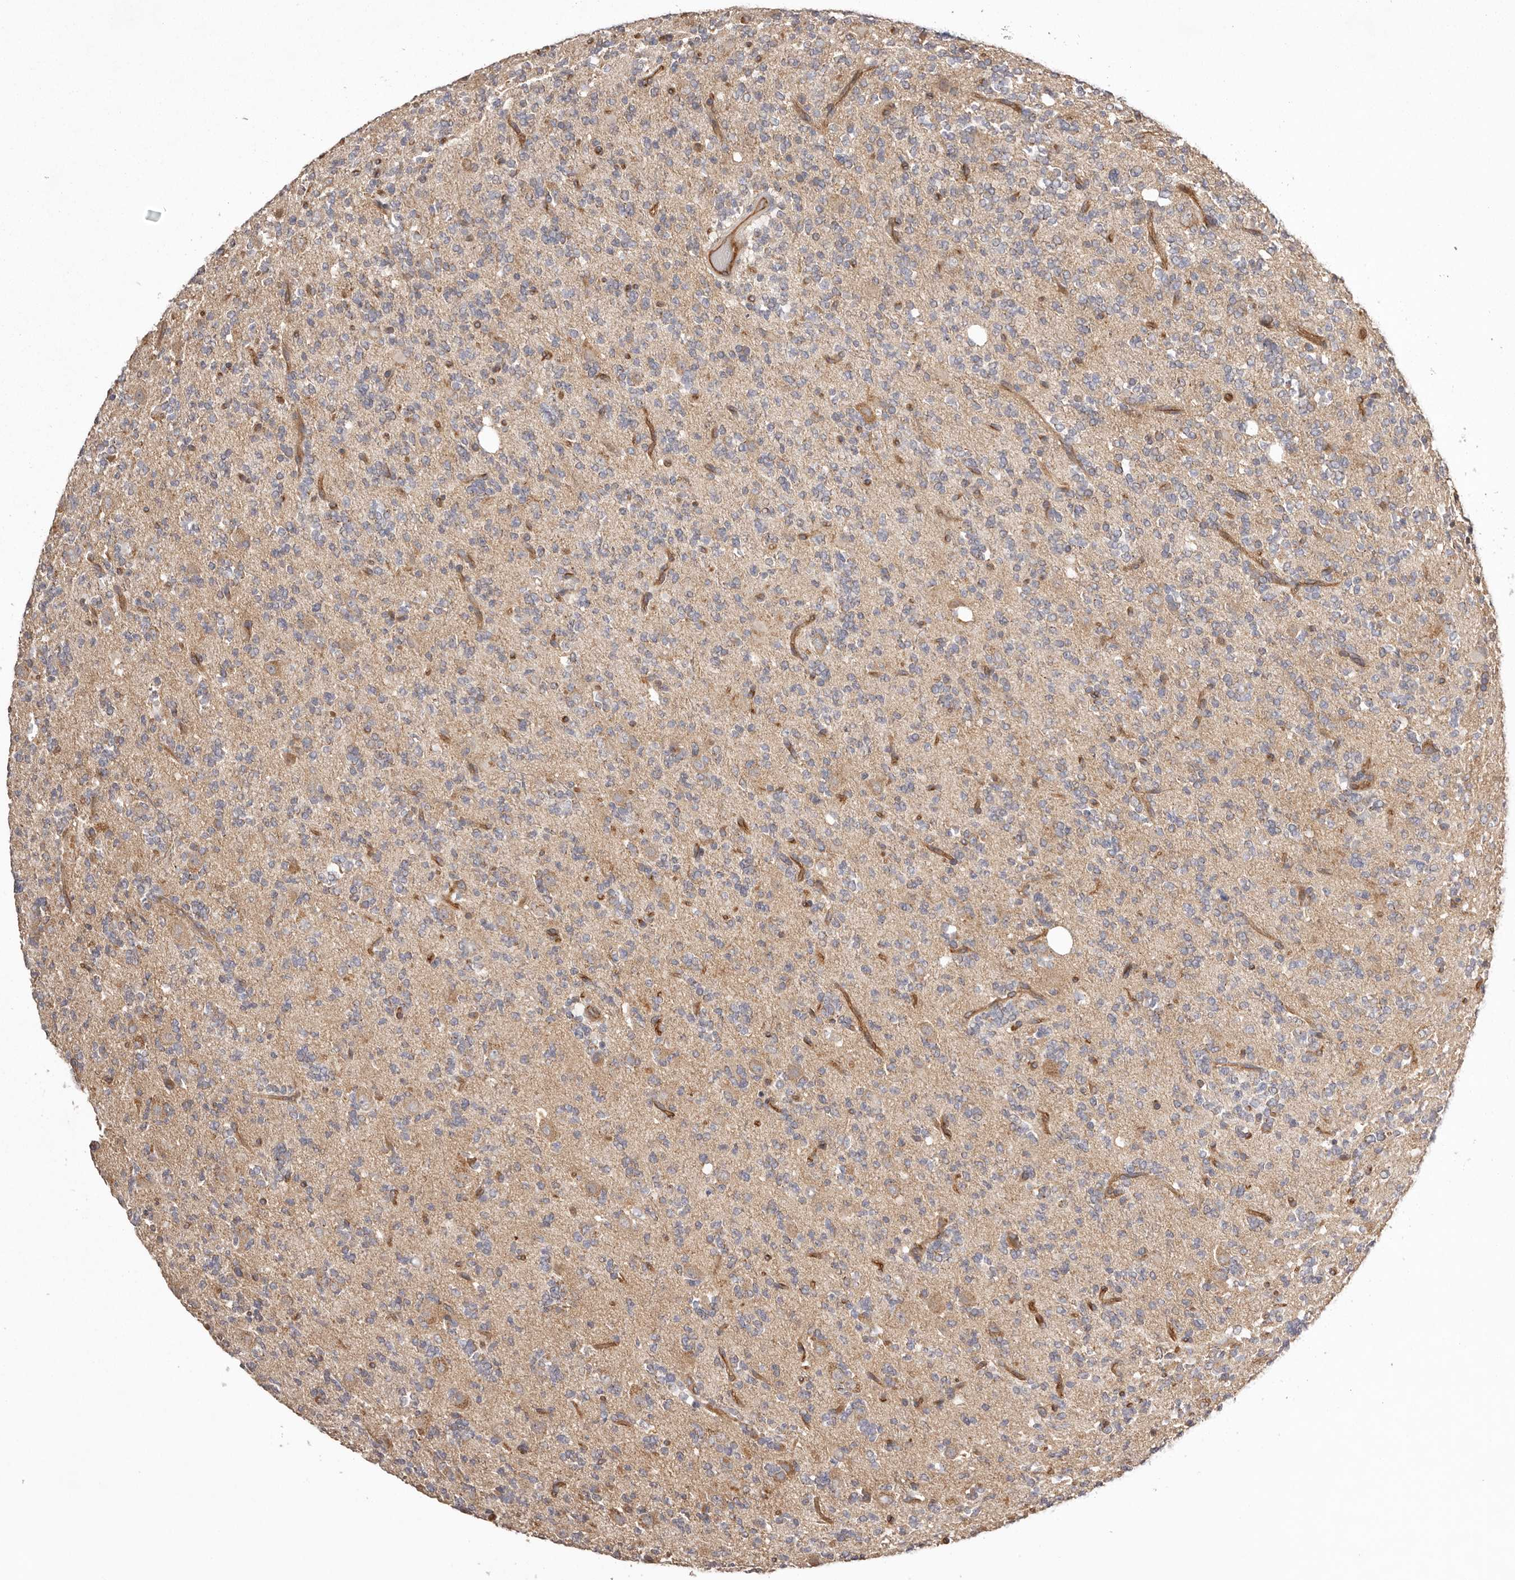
{"staining": {"intensity": "weak", "quantity": "<25%", "location": "cytoplasmic/membranous"}, "tissue": "glioma", "cell_type": "Tumor cells", "image_type": "cancer", "snomed": [{"axis": "morphology", "description": "Glioma, malignant, High grade"}, {"axis": "topography", "description": "Brain"}], "caption": "A micrograph of human glioma is negative for staining in tumor cells.", "gene": "UBR2", "patient": {"sex": "female", "age": 62}}